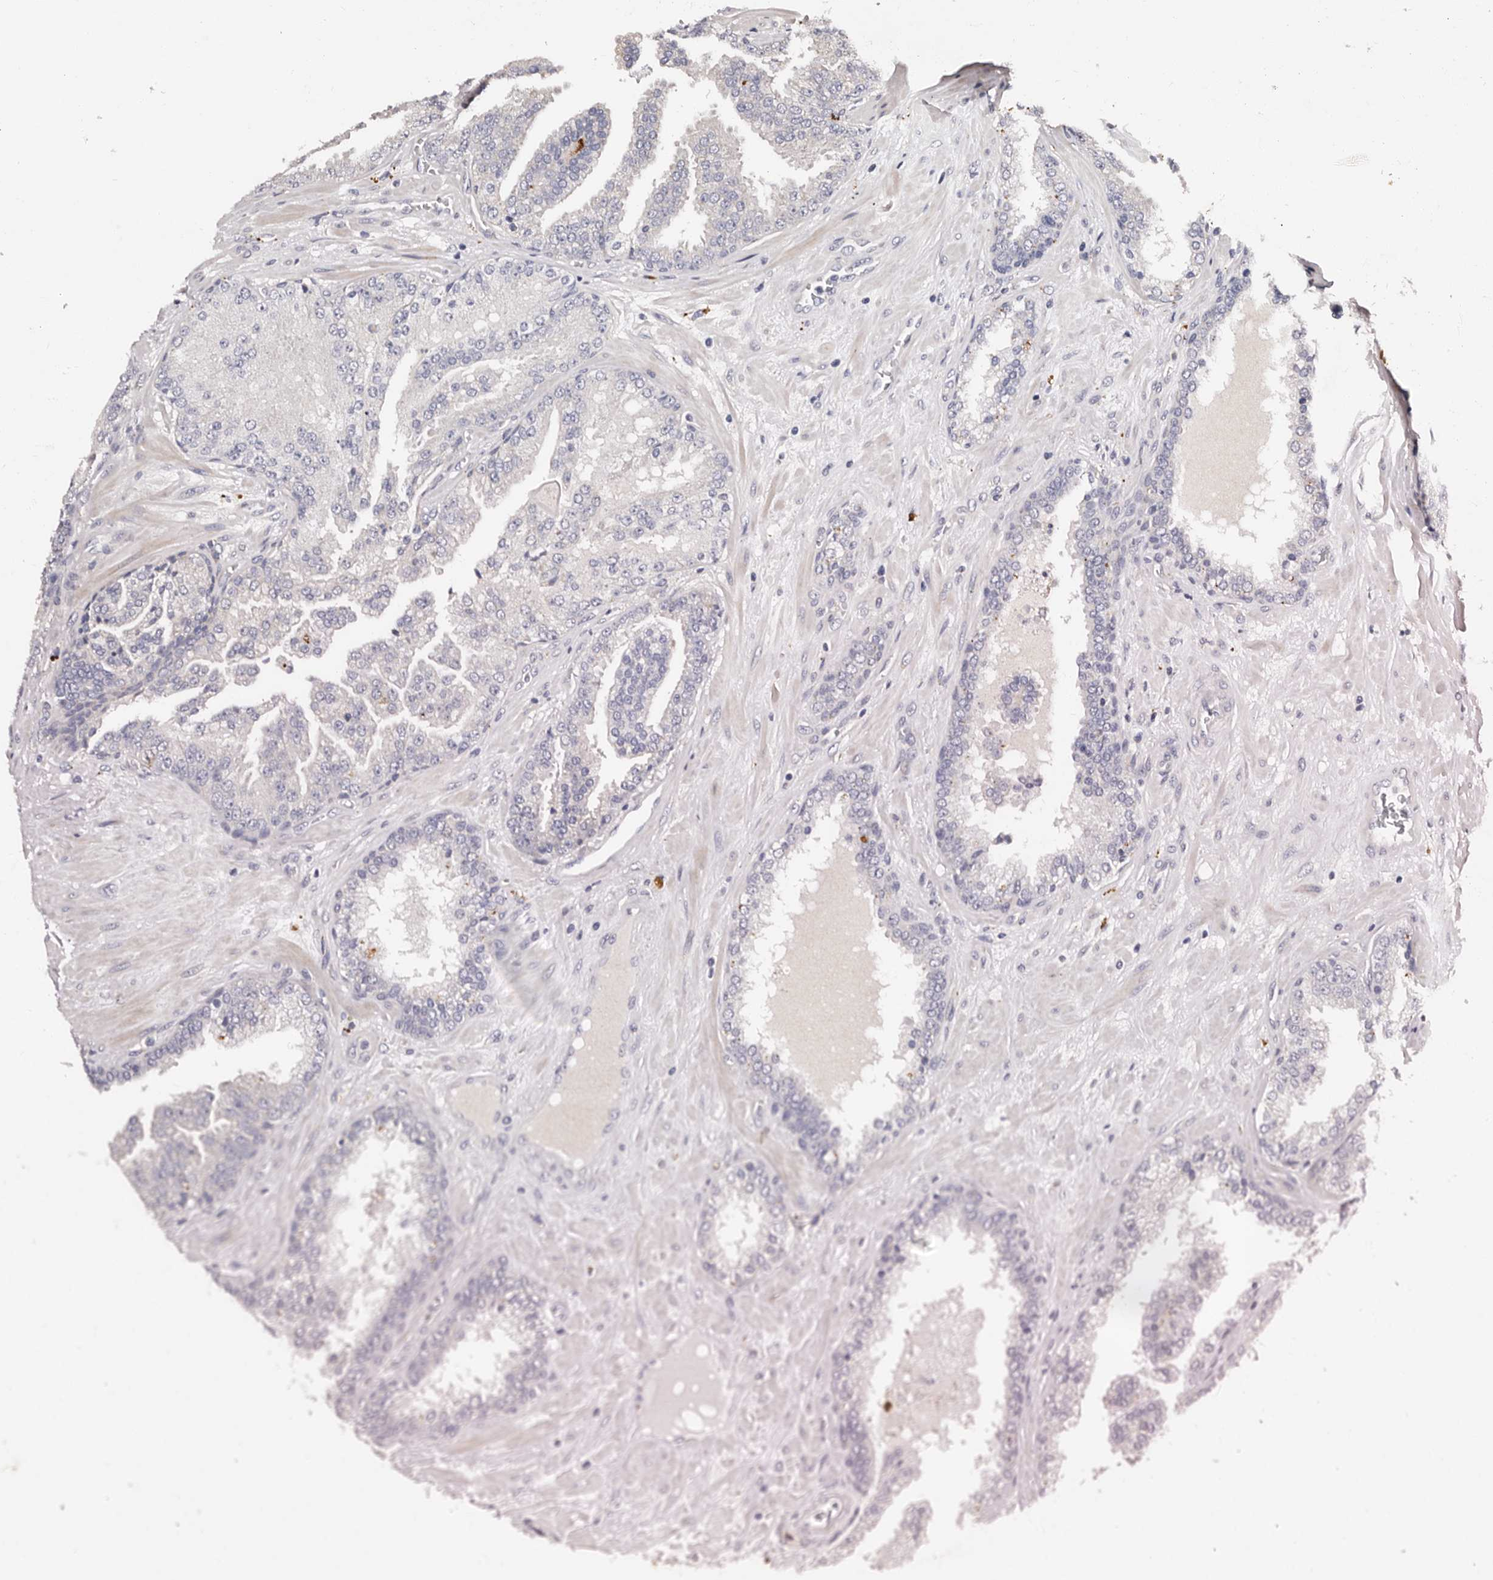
{"staining": {"intensity": "negative", "quantity": "none", "location": "none"}, "tissue": "prostate cancer", "cell_type": "Tumor cells", "image_type": "cancer", "snomed": [{"axis": "morphology", "description": "Adenocarcinoma, Low grade"}, {"axis": "topography", "description": "Prostate"}], "caption": "IHC histopathology image of human prostate cancer (adenocarcinoma (low-grade)) stained for a protein (brown), which demonstrates no positivity in tumor cells. The staining was performed using DAB to visualize the protein expression in brown, while the nuclei were stained in blue with hematoxylin (Magnification: 20x).", "gene": "ADCK5", "patient": {"sex": "male", "age": 67}}